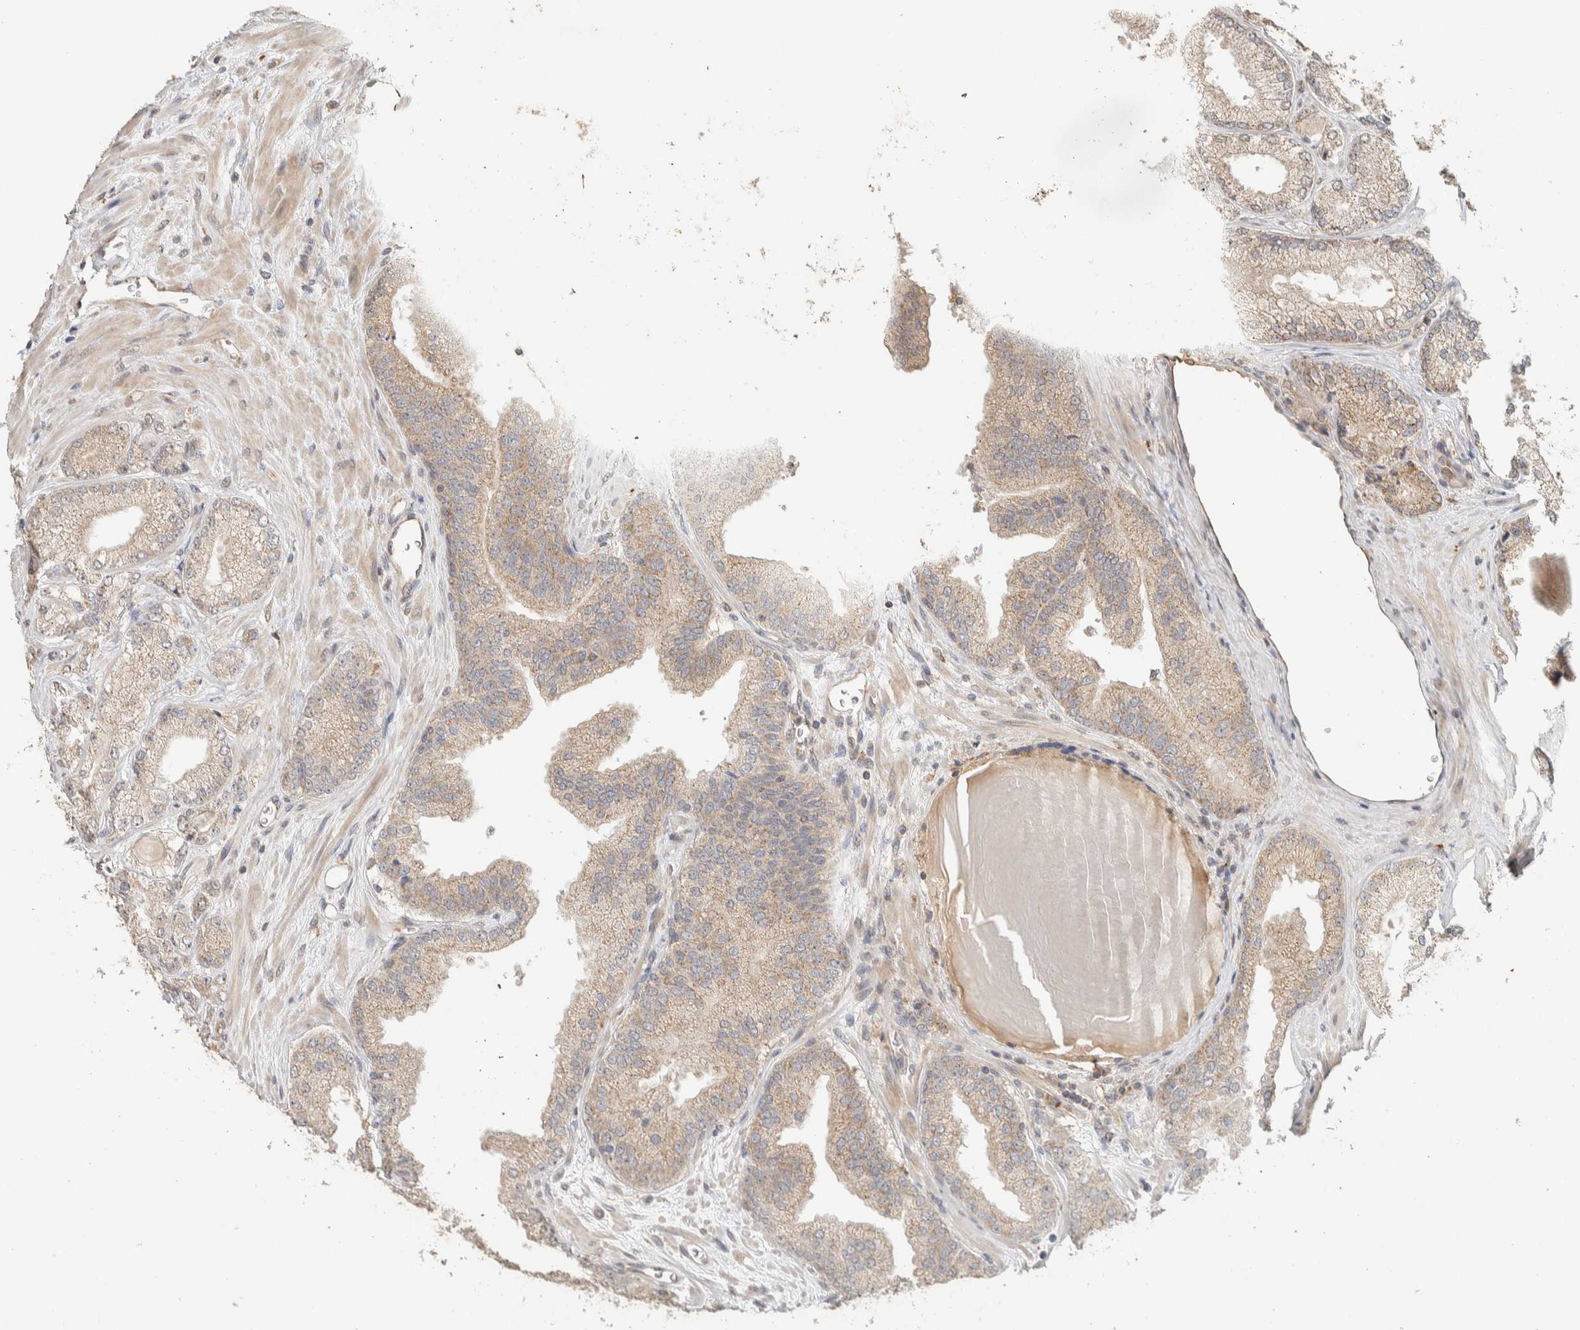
{"staining": {"intensity": "weak", "quantity": ">75%", "location": "cytoplasmic/membranous"}, "tissue": "prostate cancer", "cell_type": "Tumor cells", "image_type": "cancer", "snomed": [{"axis": "morphology", "description": "Adenocarcinoma, Low grade"}, {"axis": "topography", "description": "Prostate"}], "caption": "Weak cytoplasmic/membranous positivity is present in approximately >75% of tumor cells in prostate cancer (low-grade adenocarcinoma).", "gene": "PDE7B", "patient": {"sex": "male", "age": 65}}